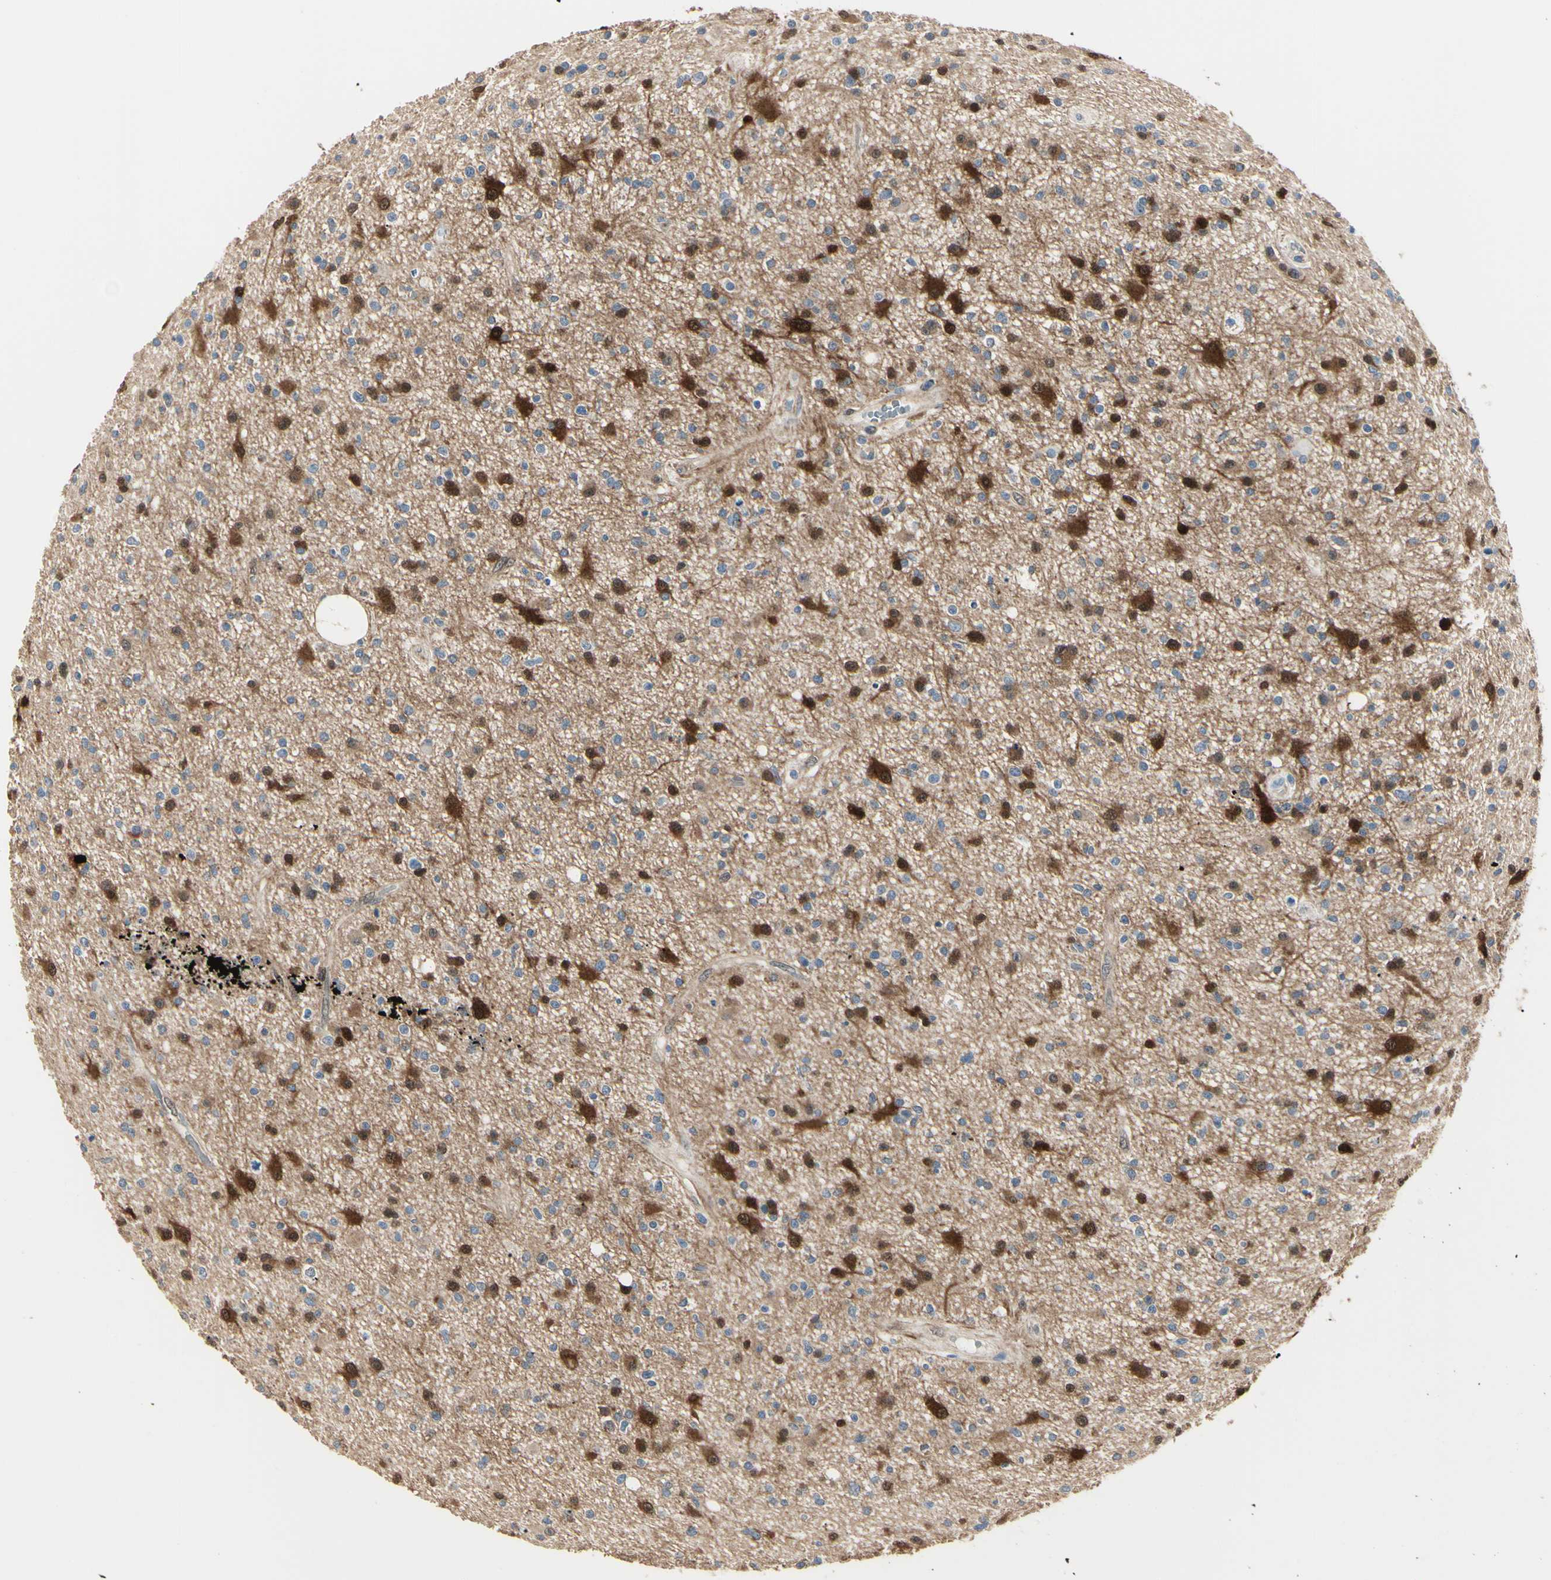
{"staining": {"intensity": "strong", "quantity": "<25%", "location": "cytoplasmic/membranous,nuclear"}, "tissue": "glioma", "cell_type": "Tumor cells", "image_type": "cancer", "snomed": [{"axis": "morphology", "description": "Glioma, malignant, High grade"}, {"axis": "topography", "description": "Brain"}], "caption": "The image reveals immunohistochemical staining of malignant high-grade glioma. There is strong cytoplasmic/membranous and nuclear staining is present in approximately <25% of tumor cells.", "gene": "AKR1C3", "patient": {"sex": "male", "age": 33}}